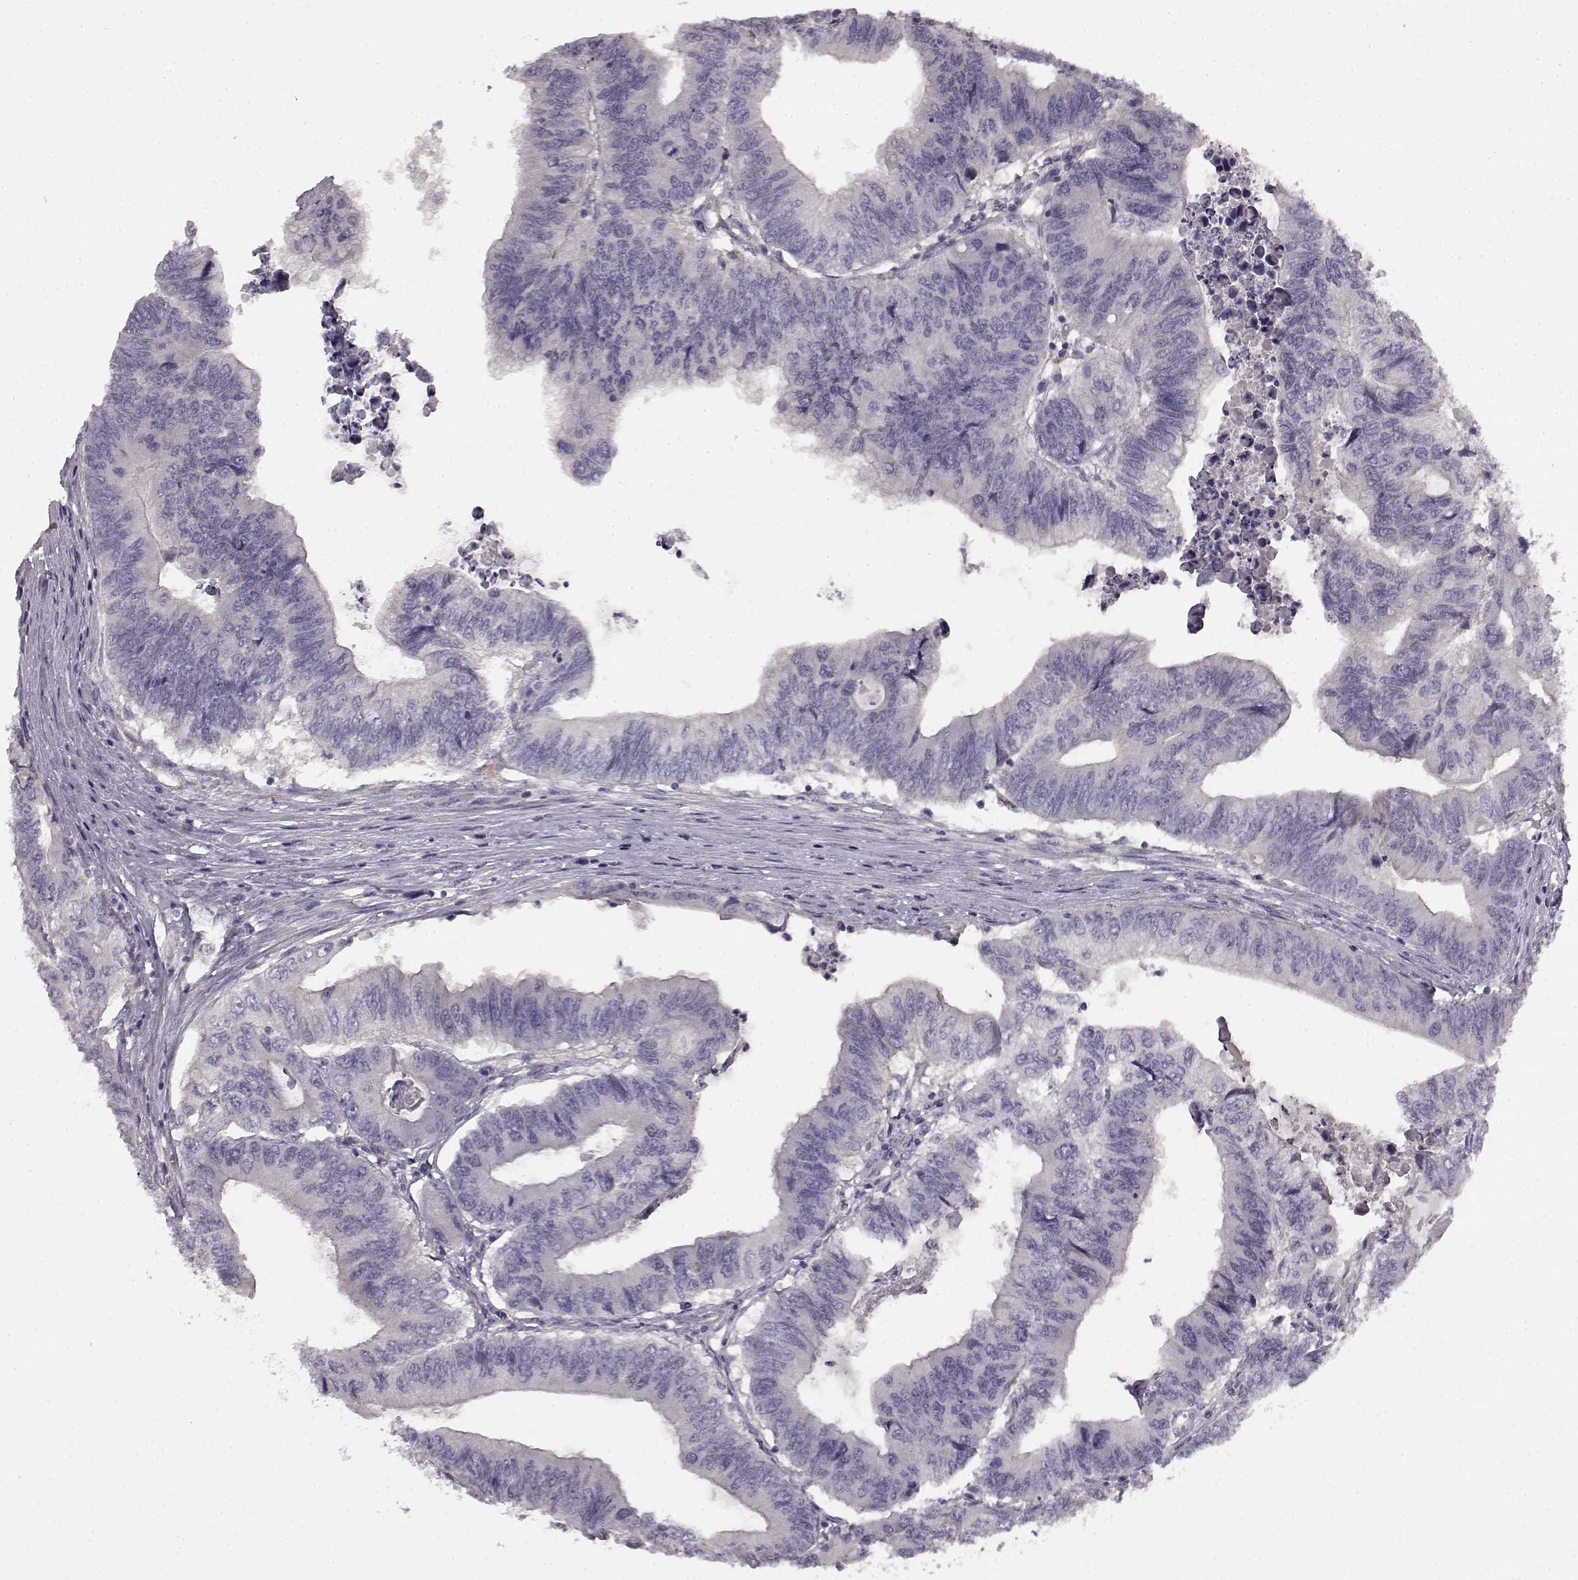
{"staining": {"intensity": "negative", "quantity": "none", "location": "none"}, "tissue": "colorectal cancer", "cell_type": "Tumor cells", "image_type": "cancer", "snomed": [{"axis": "morphology", "description": "Adenocarcinoma, NOS"}, {"axis": "topography", "description": "Colon"}], "caption": "This micrograph is of colorectal cancer (adenocarcinoma) stained with immunohistochemistry to label a protein in brown with the nuclei are counter-stained blue. There is no expression in tumor cells. (DAB immunohistochemistry (IHC) visualized using brightfield microscopy, high magnification).", "gene": "KRT85", "patient": {"sex": "male", "age": 53}}